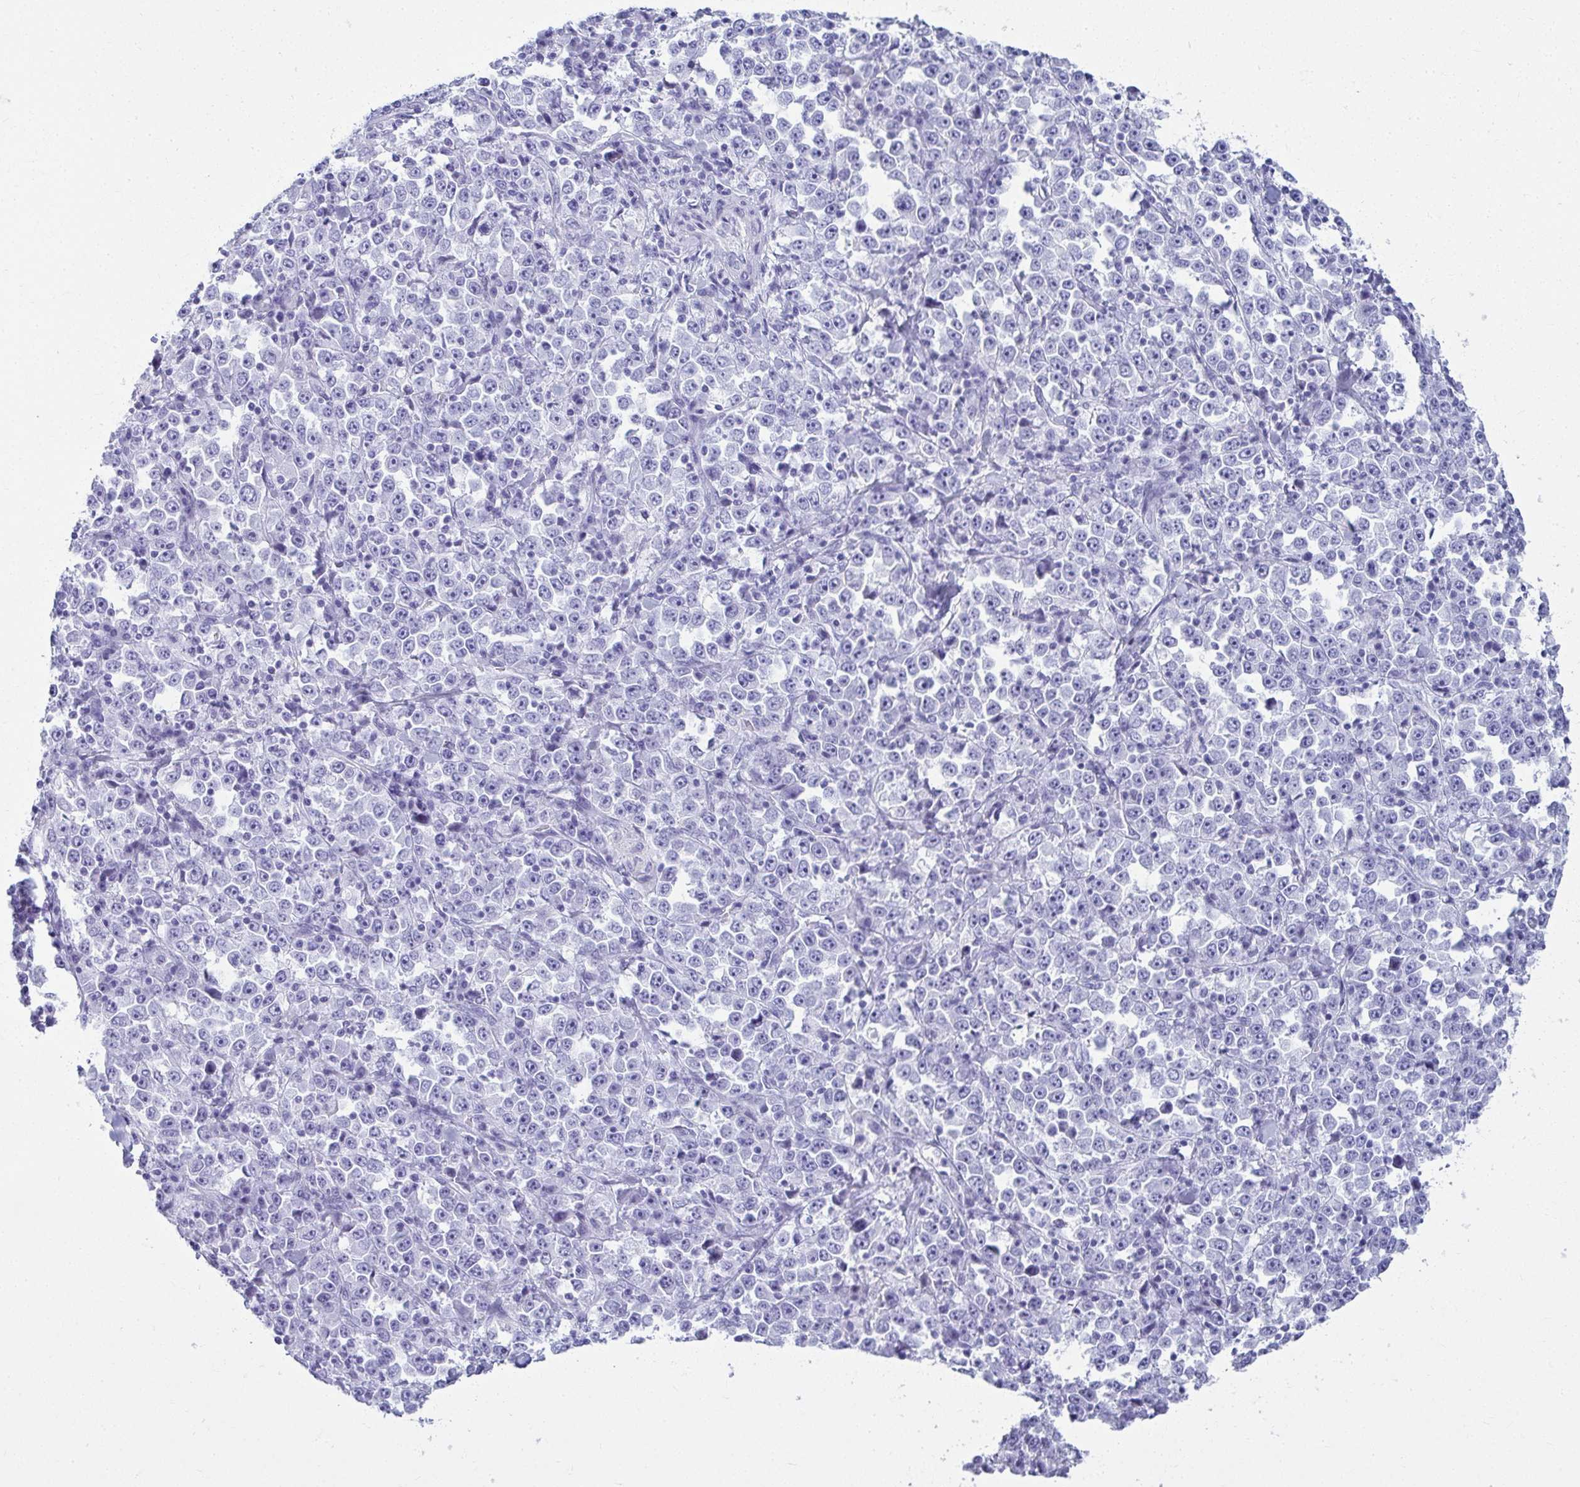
{"staining": {"intensity": "negative", "quantity": "none", "location": "none"}, "tissue": "stomach cancer", "cell_type": "Tumor cells", "image_type": "cancer", "snomed": [{"axis": "morphology", "description": "Normal tissue, NOS"}, {"axis": "morphology", "description": "Adenocarcinoma, NOS"}, {"axis": "topography", "description": "Stomach, upper"}, {"axis": "topography", "description": "Stomach"}], "caption": "Protein analysis of stomach adenocarcinoma shows no significant expression in tumor cells.", "gene": "CLGN", "patient": {"sex": "male", "age": 59}}